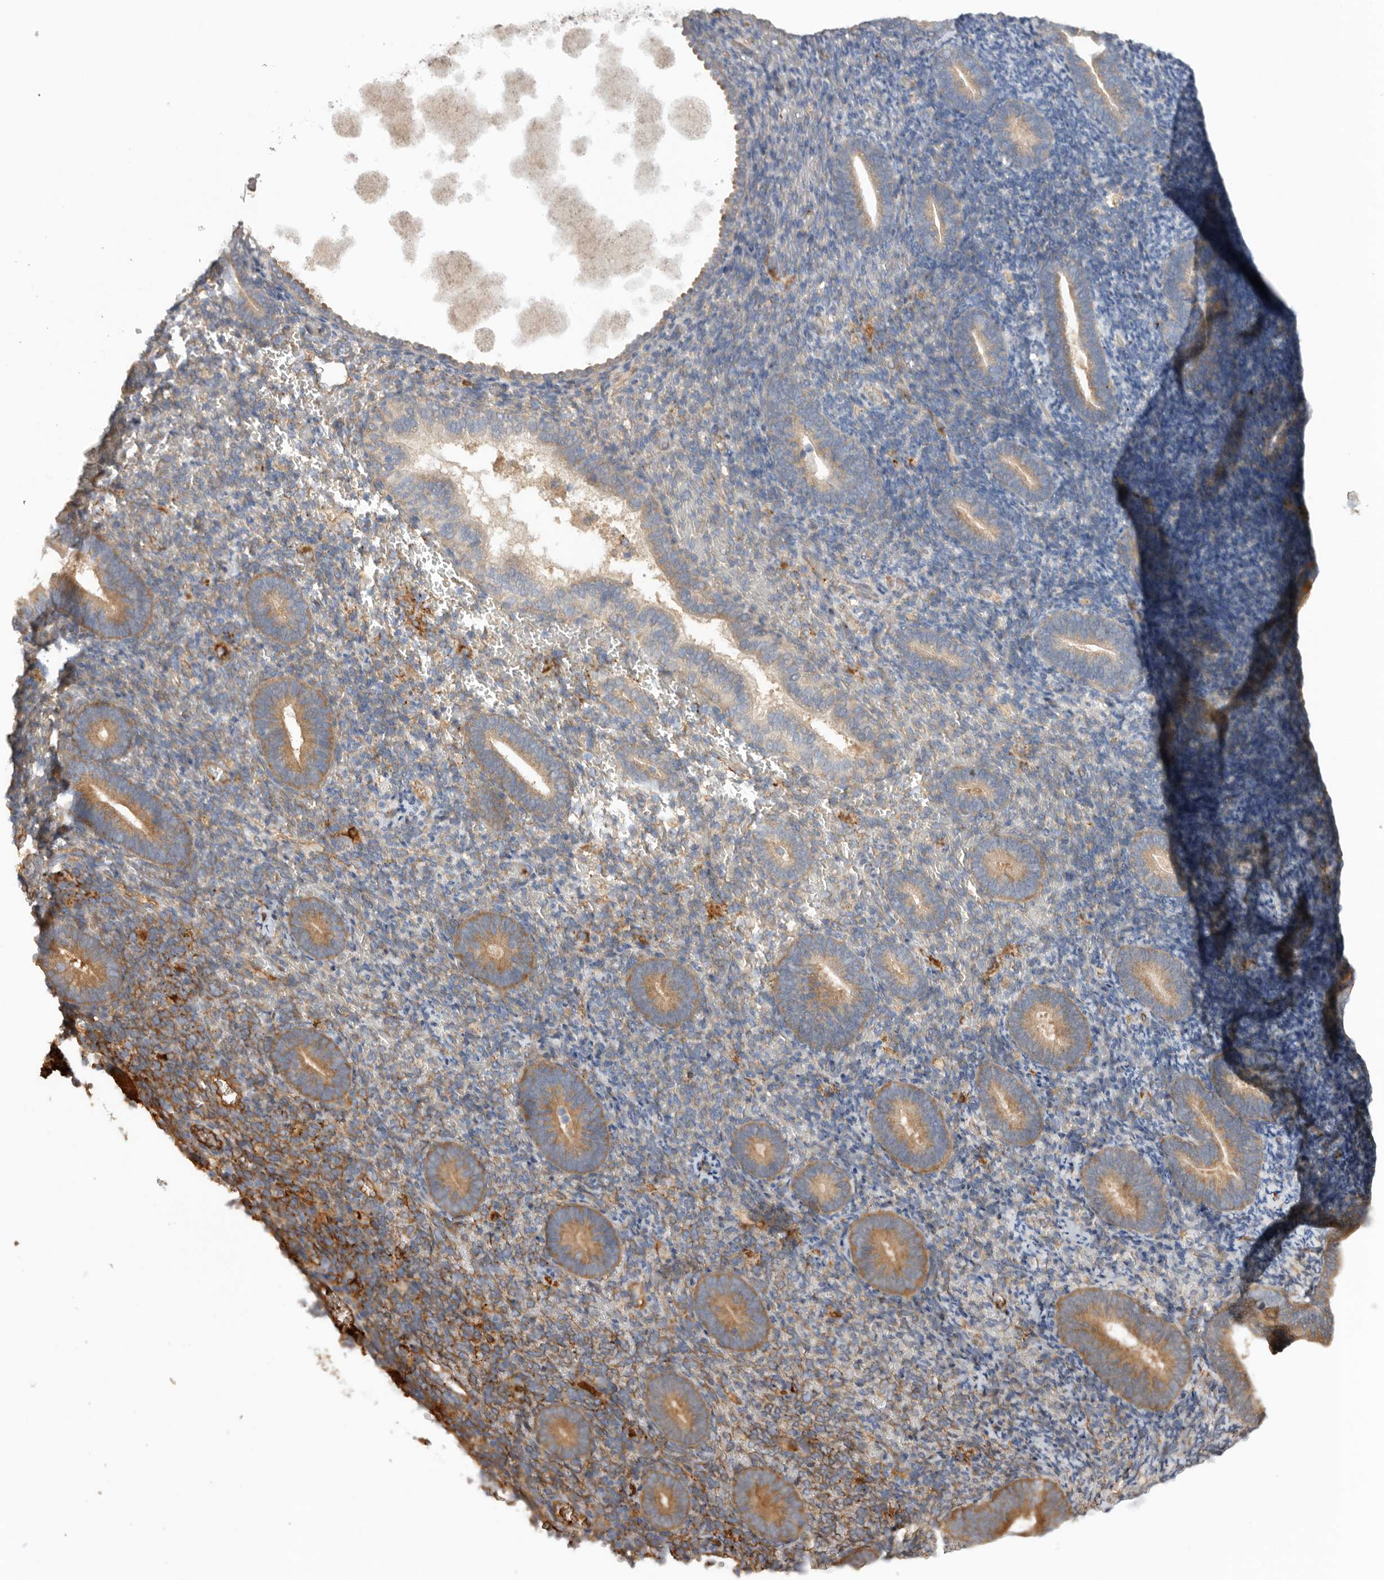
{"staining": {"intensity": "weak", "quantity": "25%-75%", "location": "cytoplasmic/membranous"}, "tissue": "endometrium", "cell_type": "Cells in endometrial stroma", "image_type": "normal", "snomed": [{"axis": "morphology", "description": "Normal tissue, NOS"}, {"axis": "topography", "description": "Endometrium"}], "caption": "The photomicrograph displays staining of unremarkable endometrium, revealing weak cytoplasmic/membranous protein staining (brown color) within cells in endometrial stroma.", "gene": "CDC42BPB", "patient": {"sex": "female", "age": 51}}